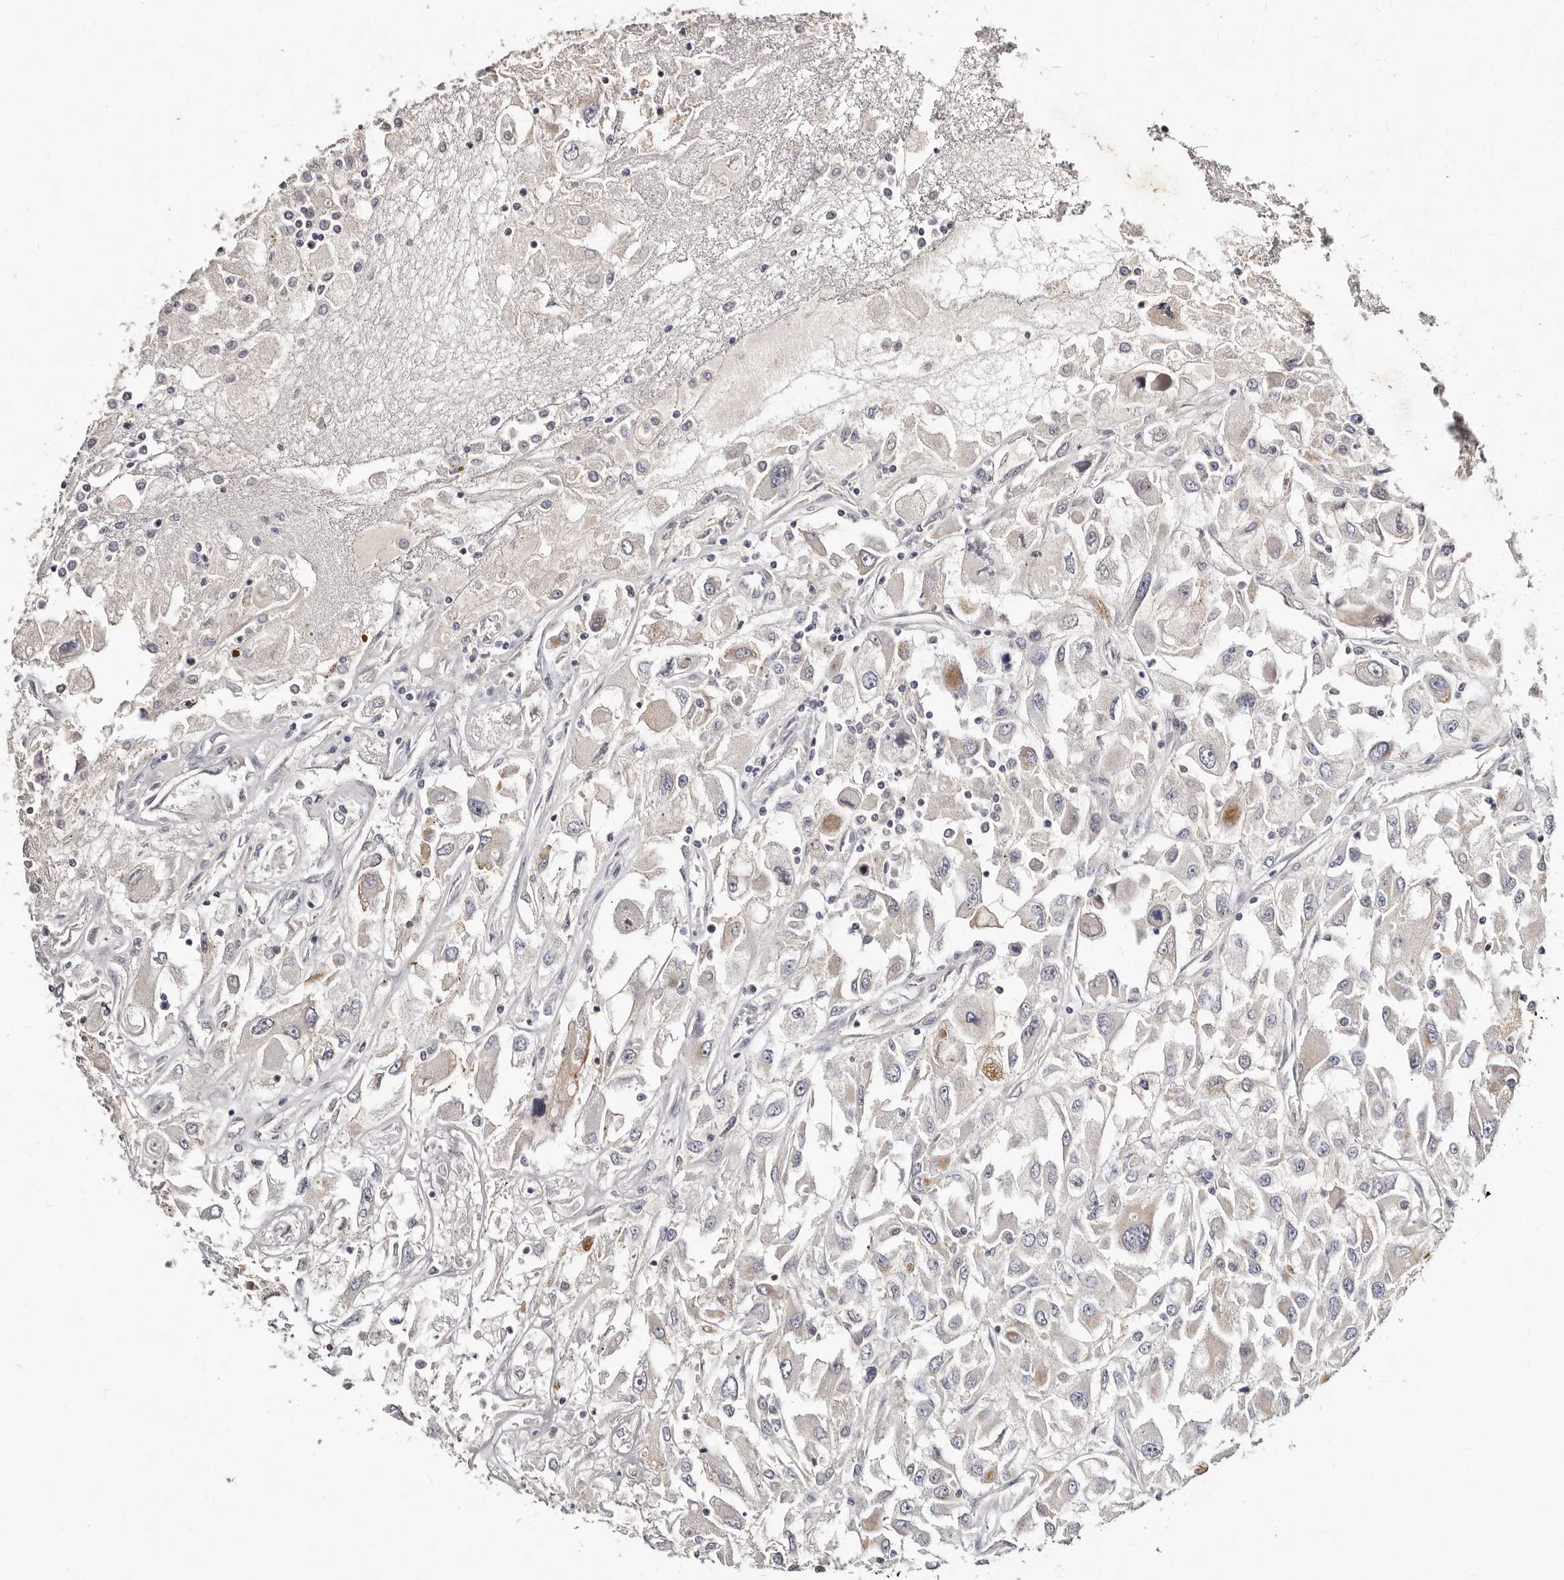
{"staining": {"intensity": "negative", "quantity": "none", "location": "none"}, "tissue": "renal cancer", "cell_type": "Tumor cells", "image_type": "cancer", "snomed": [{"axis": "morphology", "description": "Adenocarcinoma, NOS"}, {"axis": "topography", "description": "Kidney"}], "caption": "High power microscopy image of an IHC photomicrograph of adenocarcinoma (renal), revealing no significant expression in tumor cells.", "gene": "MRPS33", "patient": {"sex": "female", "age": 52}}